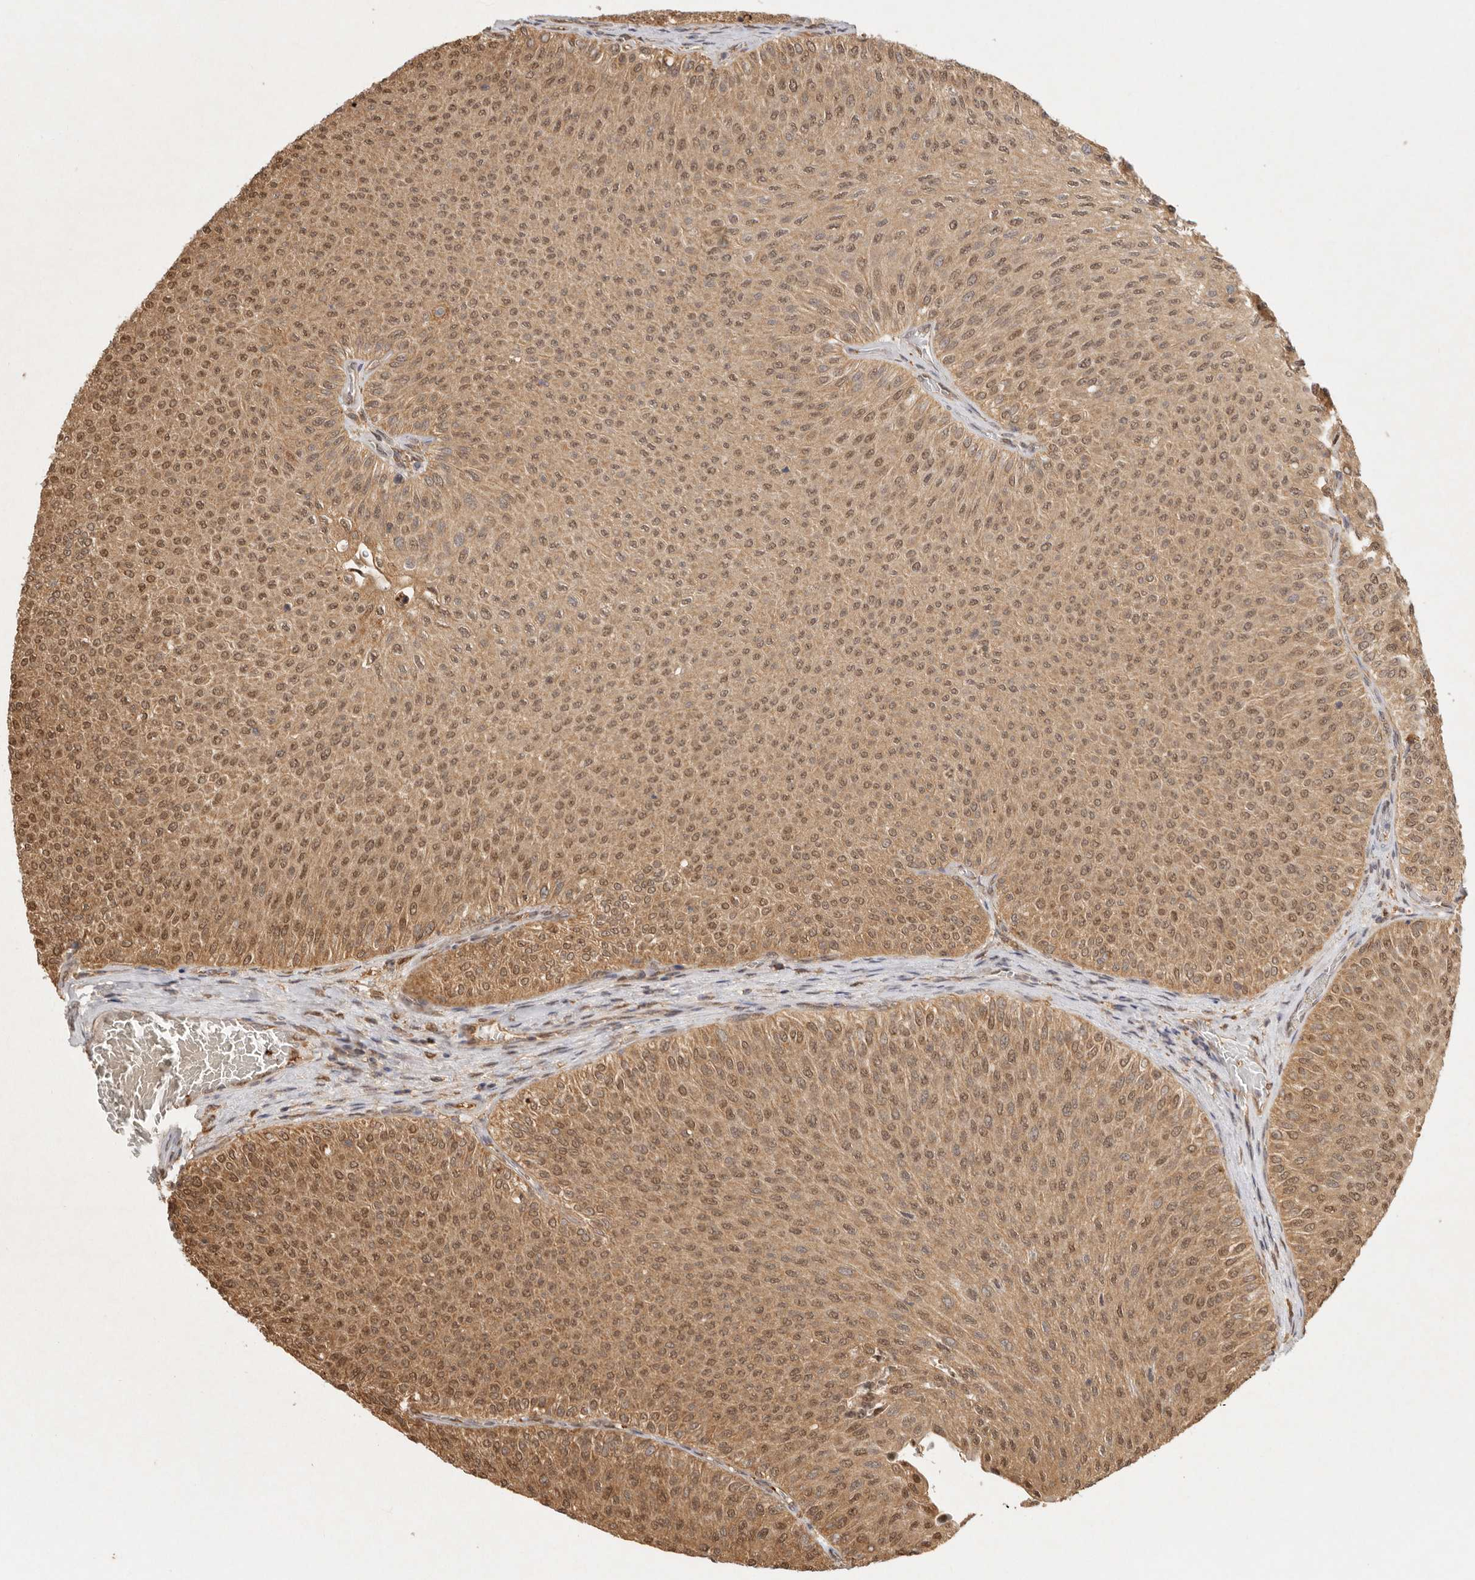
{"staining": {"intensity": "moderate", "quantity": ">75%", "location": "cytoplasmic/membranous,nuclear"}, "tissue": "urothelial cancer", "cell_type": "Tumor cells", "image_type": "cancer", "snomed": [{"axis": "morphology", "description": "Urothelial carcinoma, Low grade"}, {"axis": "topography", "description": "Urinary bladder"}], "caption": "Immunohistochemistry (DAB (3,3'-diaminobenzidine)) staining of urothelial cancer demonstrates moderate cytoplasmic/membranous and nuclear protein positivity in approximately >75% of tumor cells. Using DAB (brown) and hematoxylin (blue) stains, captured at high magnification using brightfield microscopy.", "gene": "PSMA5", "patient": {"sex": "male", "age": 78}}